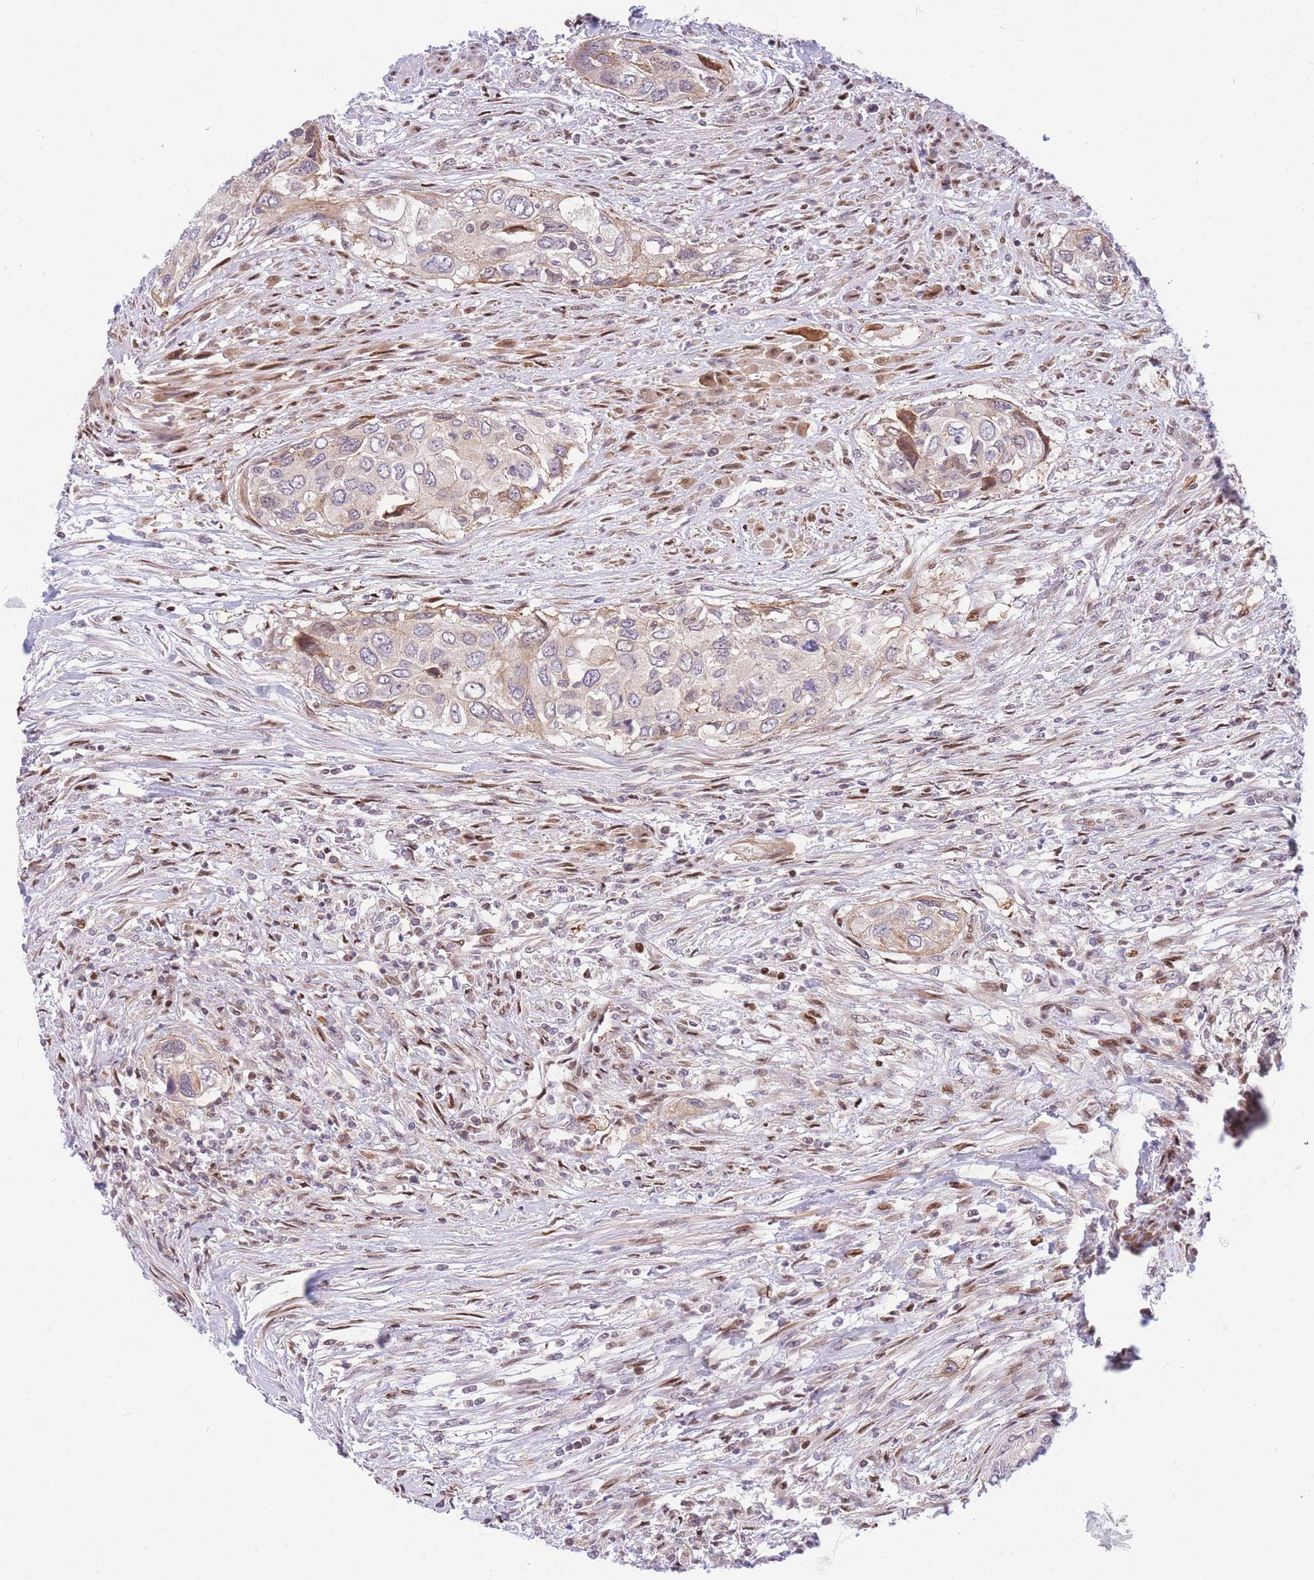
{"staining": {"intensity": "moderate", "quantity": "<25%", "location": "cytoplasmic/membranous"}, "tissue": "urothelial cancer", "cell_type": "Tumor cells", "image_type": "cancer", "snomed": [{"axis": "morphology", "description": "Urothelial carcinoma, High grade"}, {"axis": "topography", "description": "Urinary bladder"}], "caption": "Tumor cells reveal low levels of moderate cytoplasmic/membranous expression in about <25% of cells in urothelial carcinoma (high-grade). (DAB IHC, brown staining for protein, blue staining for nuclei).", "gene": "CRACD", "patient": {"sex": "female", "age": 60}}